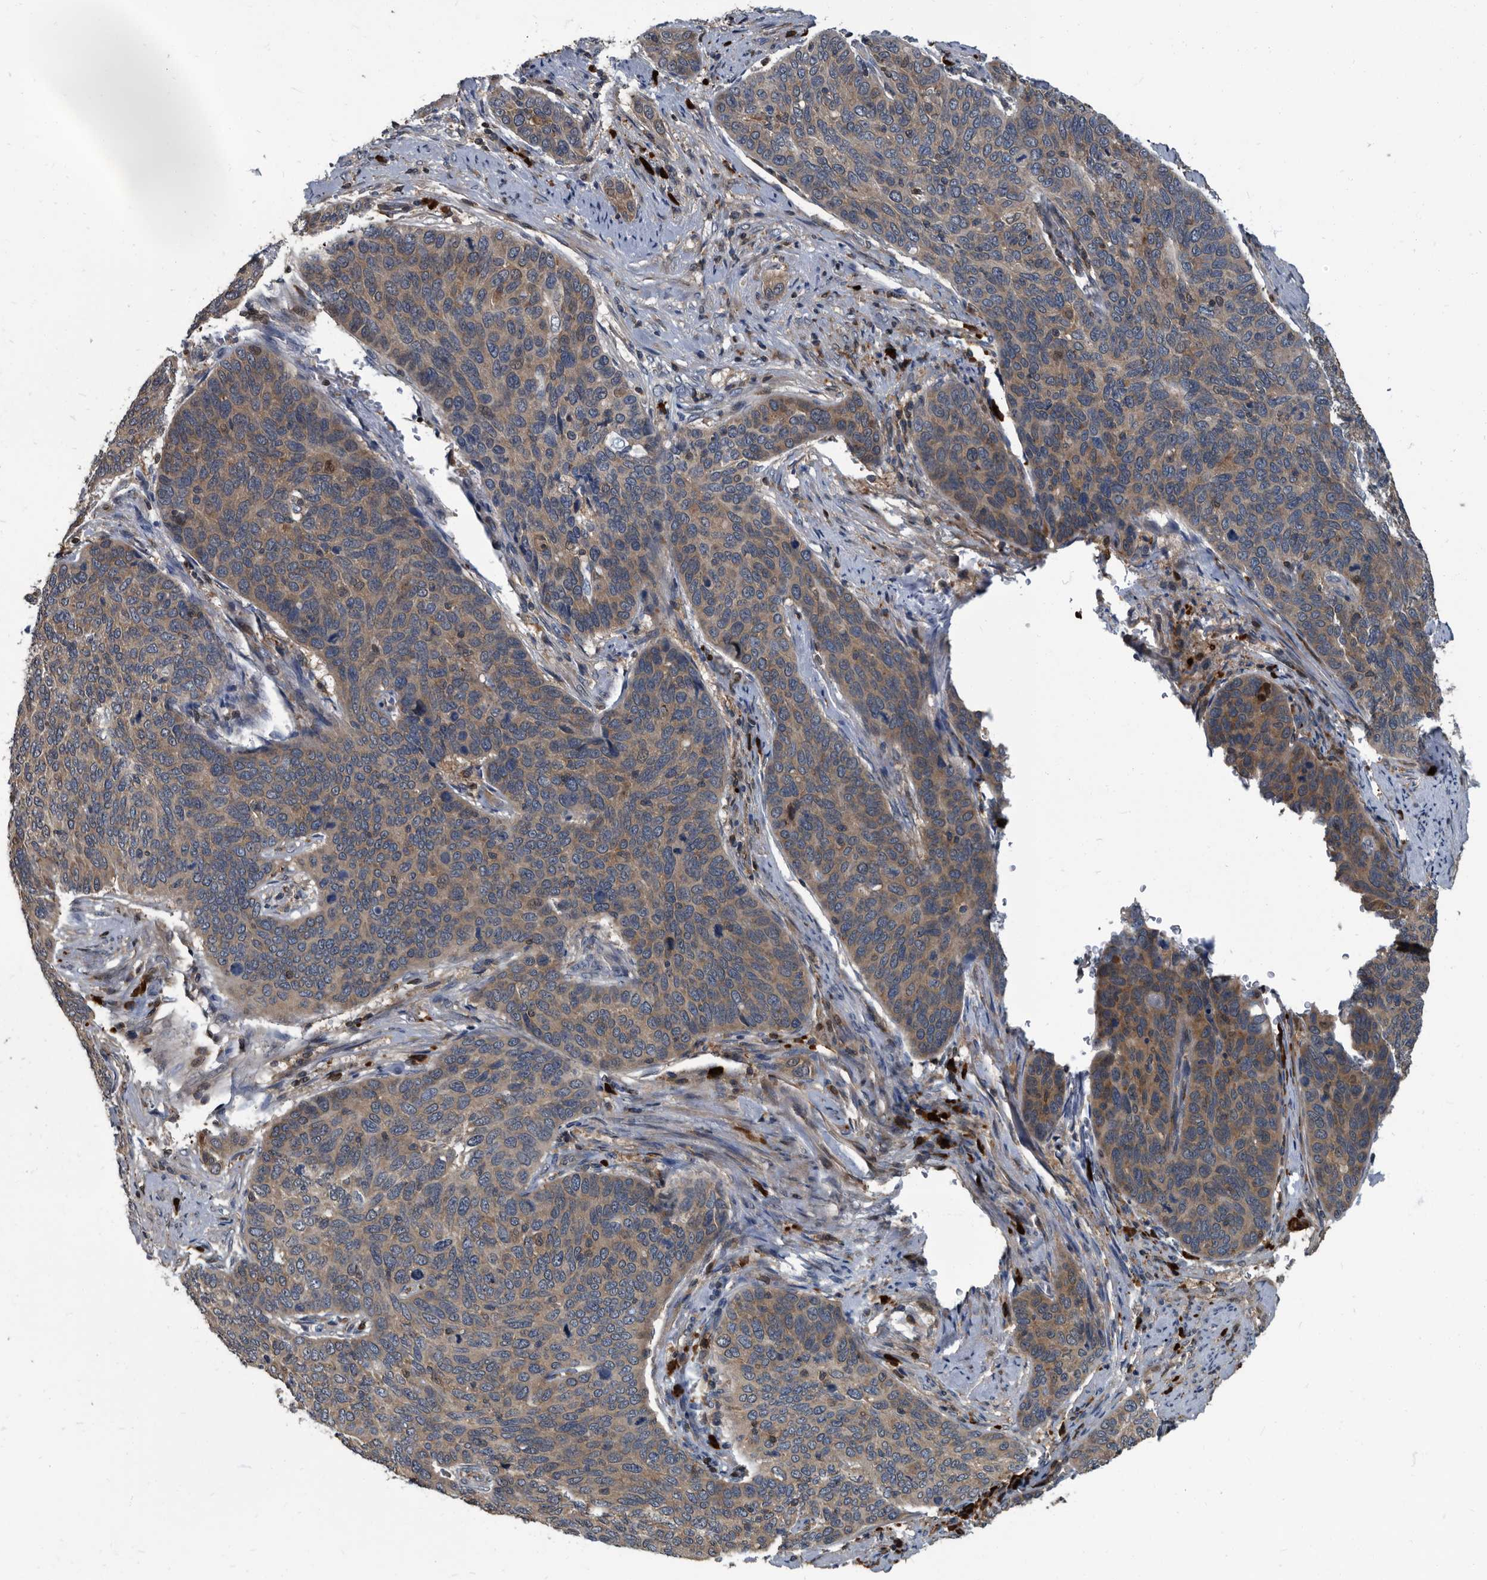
{"staining": {"intensity": "moderate", "quantity": ">75%", "location": "cytoplasmic/membranous"}, "tissue": "cervical cancer", "cell_type": "Tumor cells", "image_type": "cancer", "snomed": [{"axis": "morphology", "description": "Squamous cell carcinoma, NOS"}, {"axis": "topography", "description": "Cervix"}], "caption": "Immunohistochemistry (IHC) (DAB (3,3'-diaminobenzidine)) staining of cervical cancer (squamous cell carcinoma) shows moderate cytoplasmic/membranous protein positivity in about >75% of tumor cells. (brown staining indicates protein expression, while blue staining denotes nuclei).", "gene": "CDV3", "patient": {"sex": "female", "age": 60}}